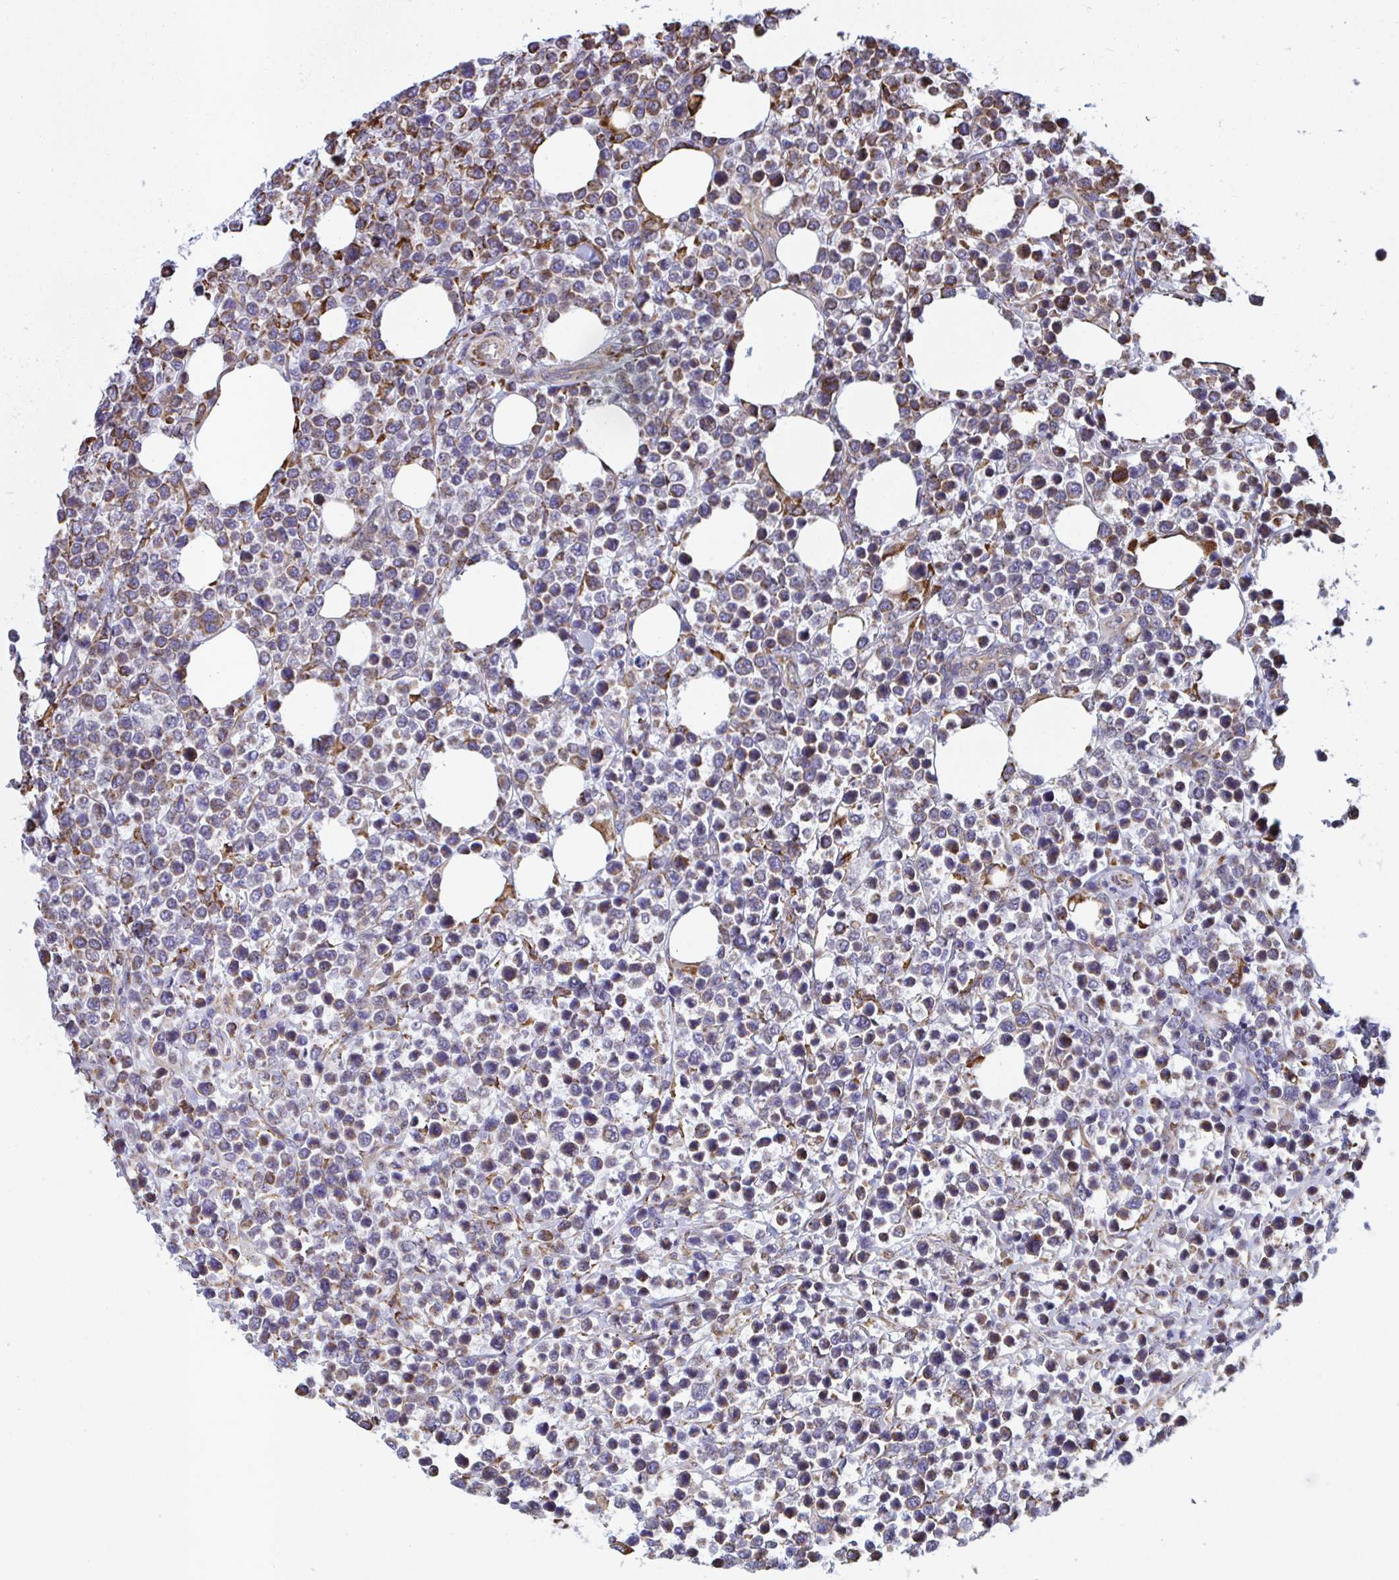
{"staining": {"intensity": "moderate", "quantity": ">75%", "location": "cytoplasmic/membranous"}, "tissue": "lymphoma", "cell_type": "Tumor cells", "image_type": "cancer", "snomed": [{"axis": "morphology", "description": "Malignant lymphoma, non-Hodgkin's type, High grade"}, {"axis": "topography", "description": "Soft tissue"}], "caption": "Immunohistochemical staining of human lymphoma reveals medium levels of moderate cytoplasmic/membranous protein positivity in approximately >75% of tumor cells.", "gene": "PEAK3", "patient": {"sex": "female", "age": 56}}